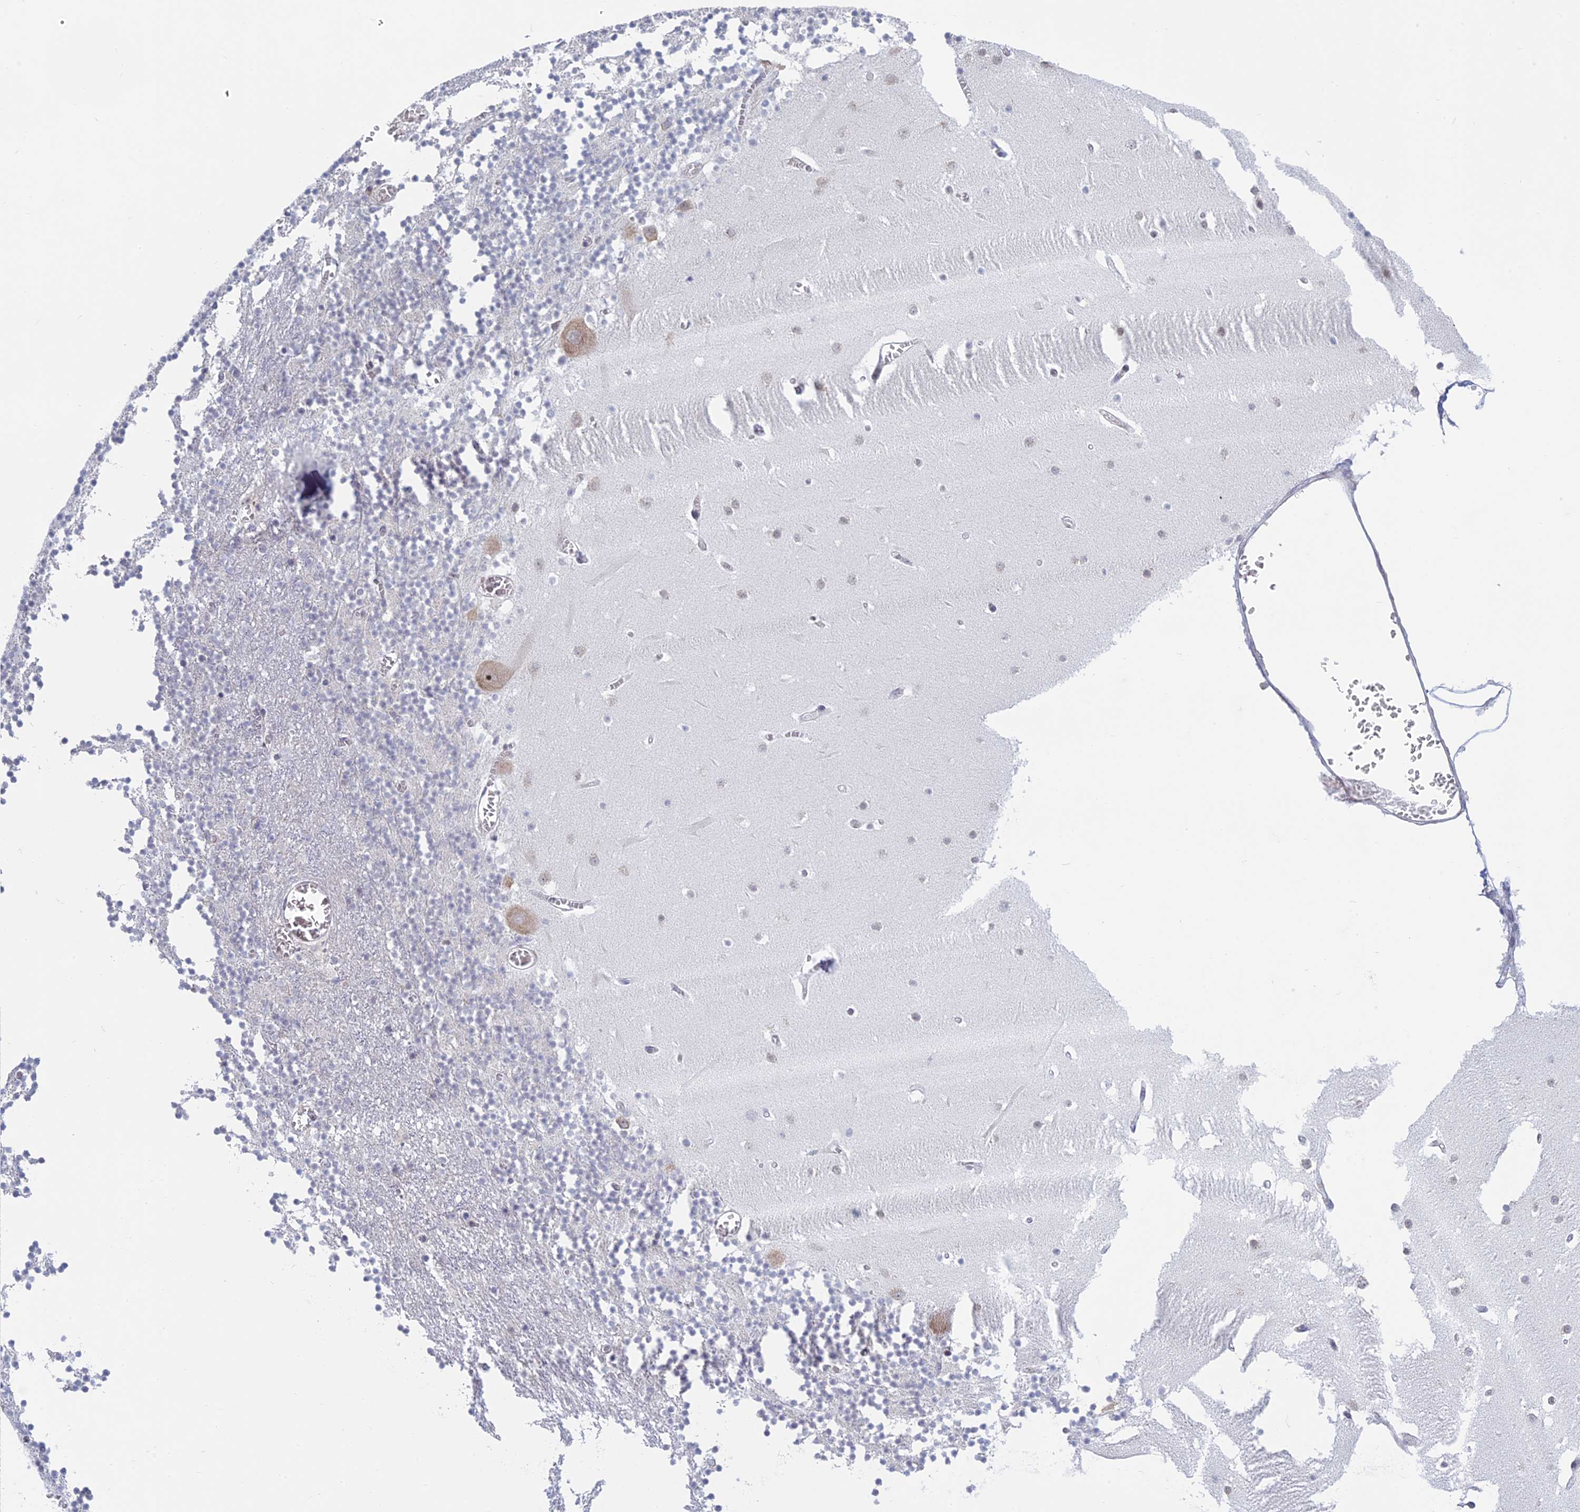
{"staining": {"intensity": "negative", "quantity": "none", "location": "none"}, "tissue": "cerebellum", "cell_type": "Cells in granular layer", "image_type": "normal", "snomed": [{"axis": "morphology", "description": "Normal tissue, NOS"}, {"axis": "topography", "description": "Cerebellum"}], "caption": "This image is of unremarkable cerebellum stained with immunohistochemistry to label a protein in brown with the nuclei are counter-stained blue. There is no positivity in cells in granular layer. (DAB (3,3'-diaminobenzidine) IHC visualized using brightfield microscopy, high magnification).", "gene": "RPS19BP1", "patient": {"sex": "female", "age": 28}}